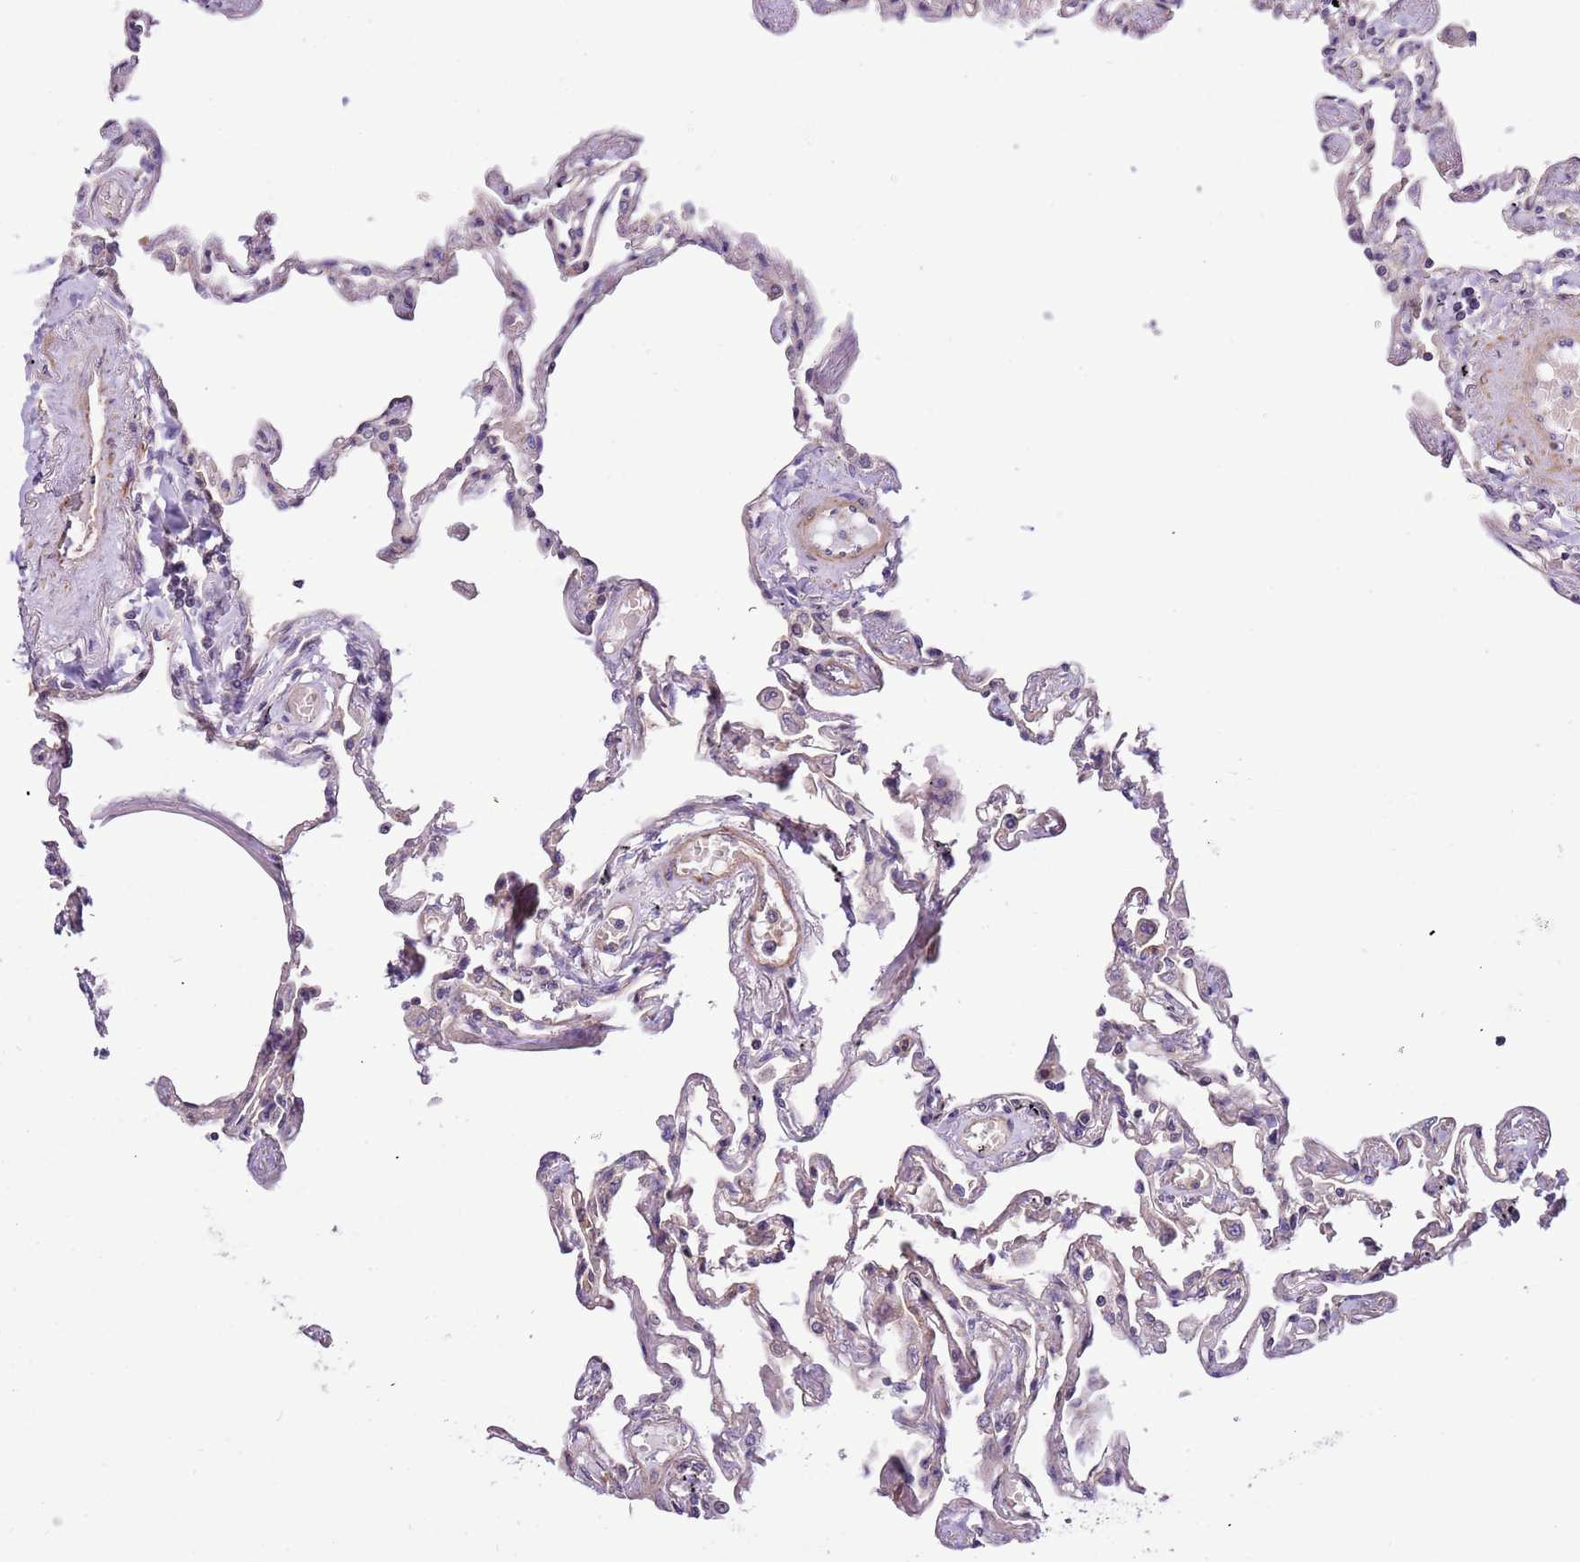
{"staining": {"intensity": "weak", "quantity": "<25%", "location": "cytoplasmic/membranous"}, "tissue": "lung", "cell_type": "Alveolar cells", "image_type": "normal", "snomed": [{"axis": "morphology", "description": "Normal tissue, NOS"}, {"axis": "topography", "description": "Lung"}], "caption": "Alveolar cells are negative for protein expression in unremarkable human lung. (Stains: DAB immunohistochemistry with hematoxylin counter stain, Microscopy: brightfield microscopy at high magnification).", "gene": "LAMB4", "patient": {"sex": "female", "age": 67}}